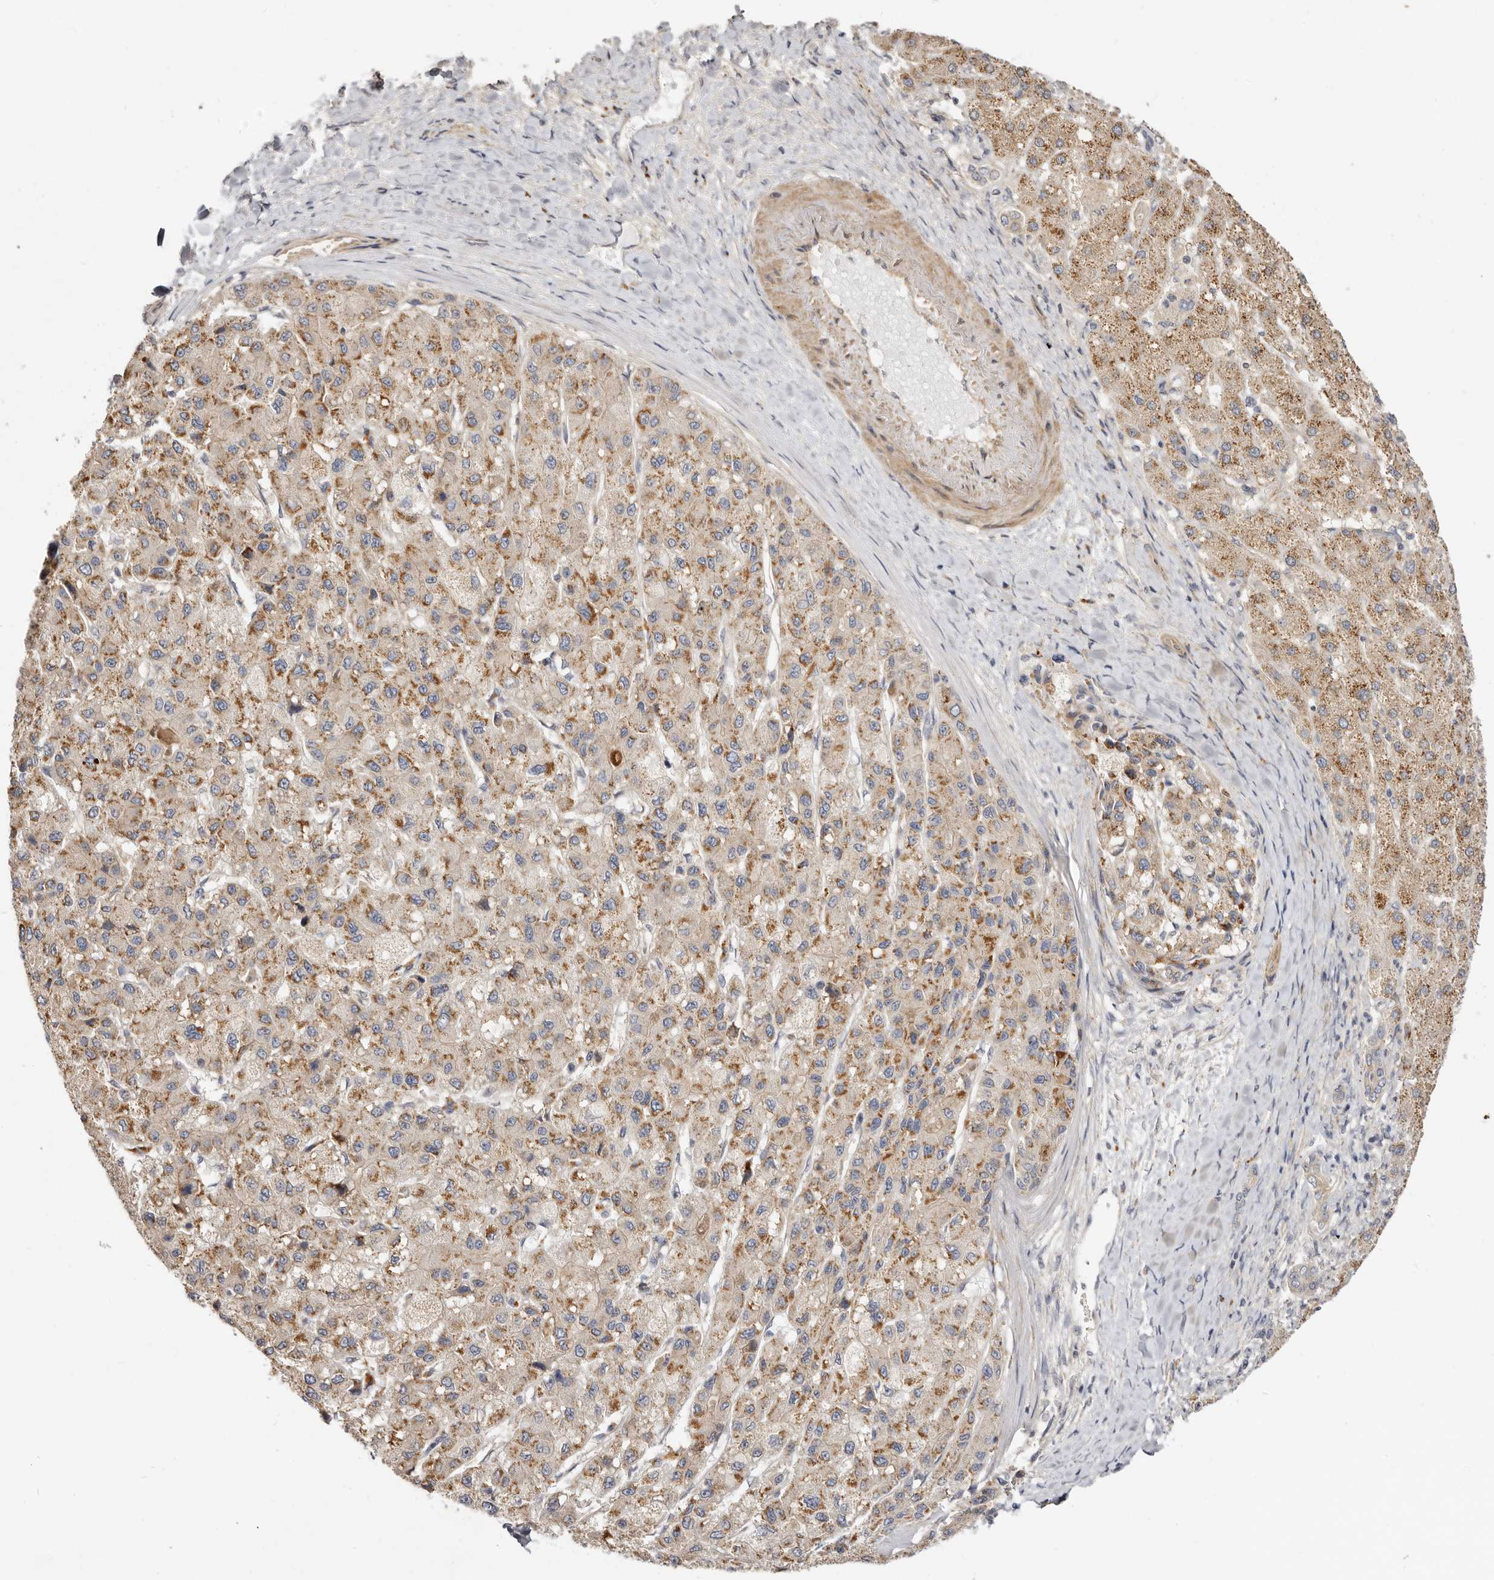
{"staining": {"intensity": "moderate", "quantity": ">75%", "location": "cytoplasmic/membranous"}, "tissue": "liver cancer", "cell_type": "Tumor cells", "image_type": "cancer", "snomed": [{"axis": "morphology", "description": "Carcinoma, Hepatocellular, NOS"}, {"axis": "topography", "description": "Liver"}], "caption": "IHC (DAB) staining of hepatocellular carcinoma (liver) demonstrates moderate cytoplasmic/membranous protein positivity in about >75% of tumor cells.", "gene": "ADAMTS9", "patient": {"sex": "male", "age": 80}}